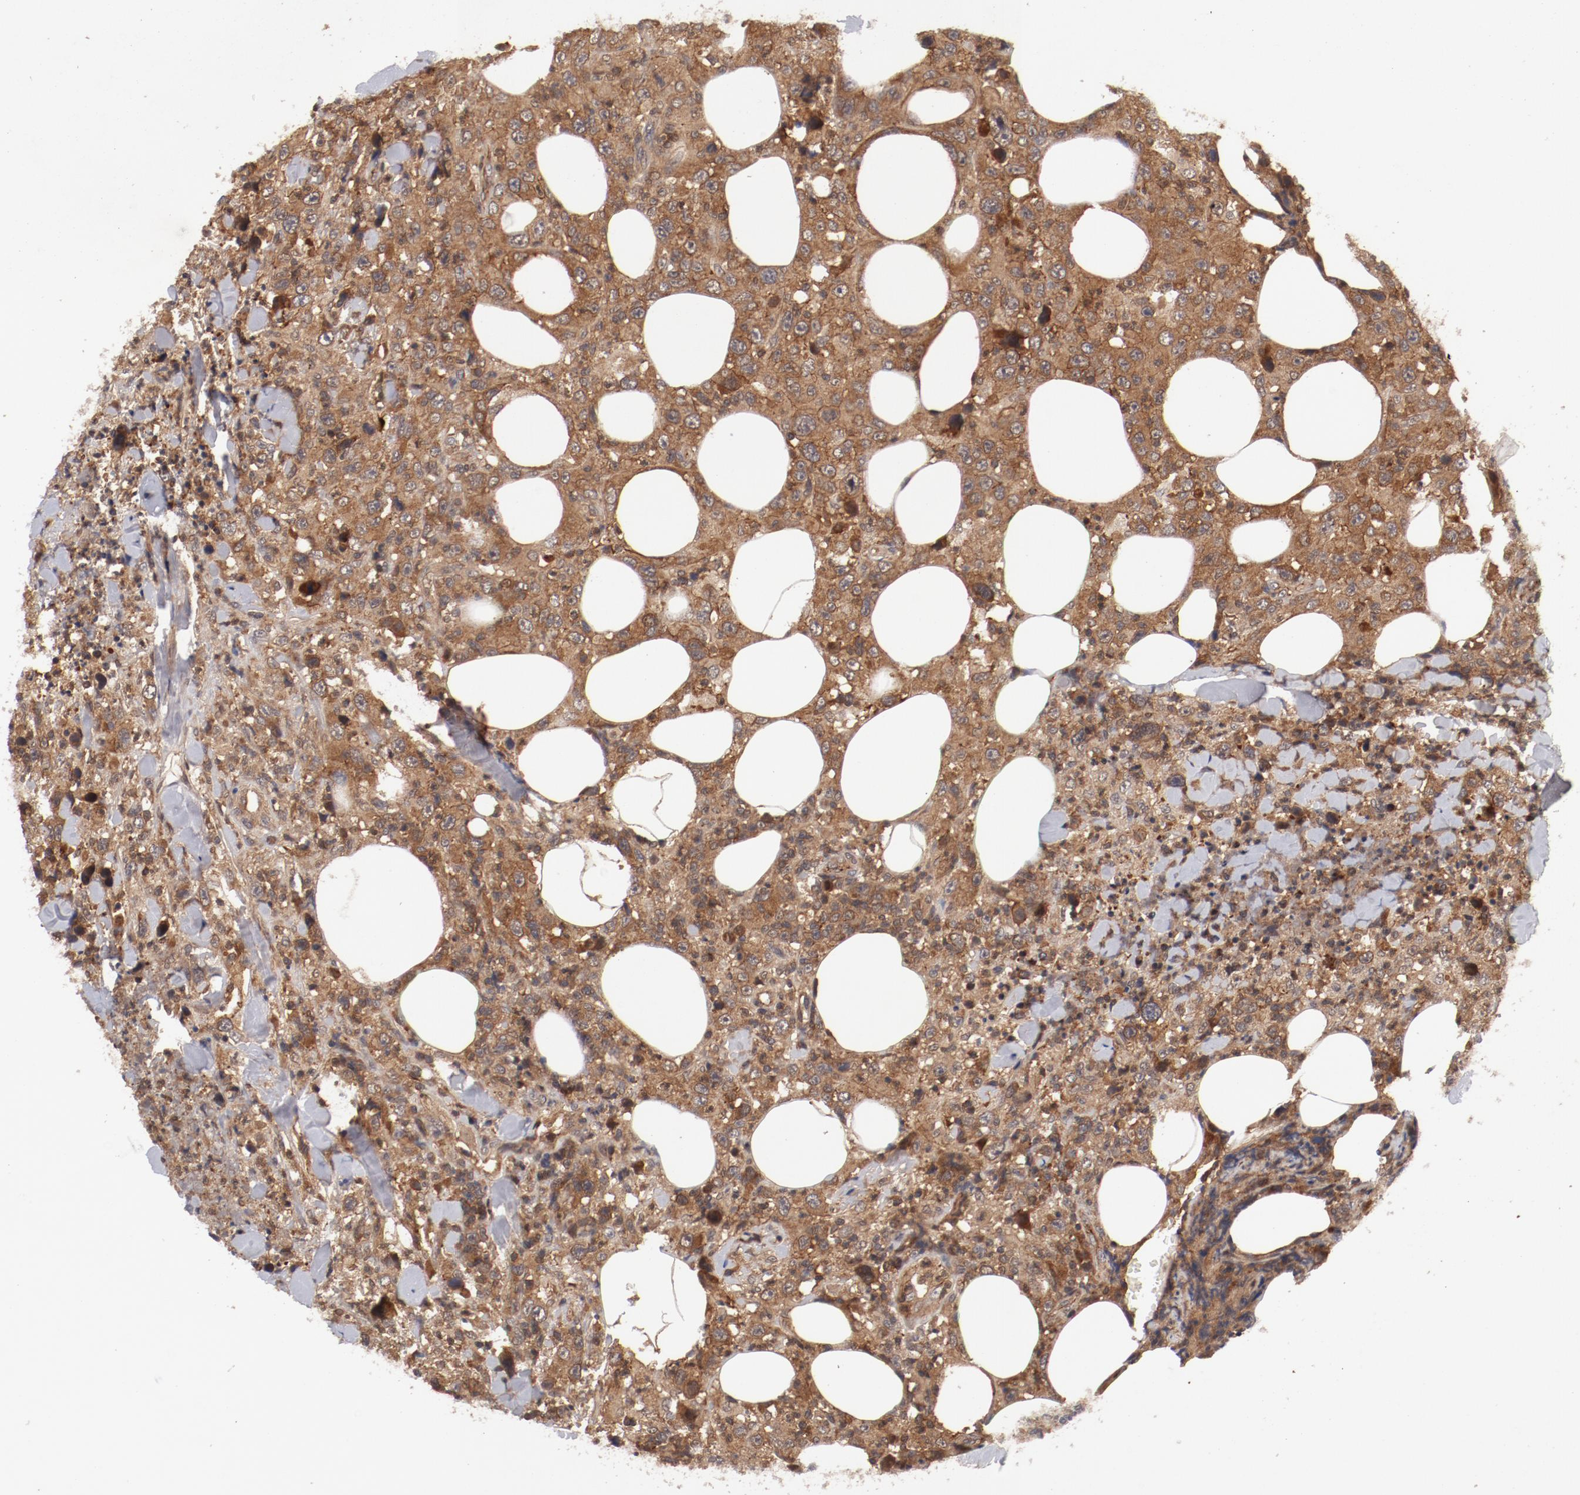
{"staining": {"intensity": "moderate", "quantity": ">75%", "location": "cytoplasmic/membranous"}, "tissue": "thyroid cancer", "cell_type": "Tumor cells", "image_type": "cancer", "snomed": [{"axis": "morphology", "description": "Carcinoma, NOS"}, {"axis": "topography", "description": "Thyroid gland"}], "caption": "Thyroid cancer stained for a protein demonstrates moderate cytoplasmic/membranous positivity in tumor cells.", "gene": "GUF1", "patient": {"sex": "female", "age": 77}}